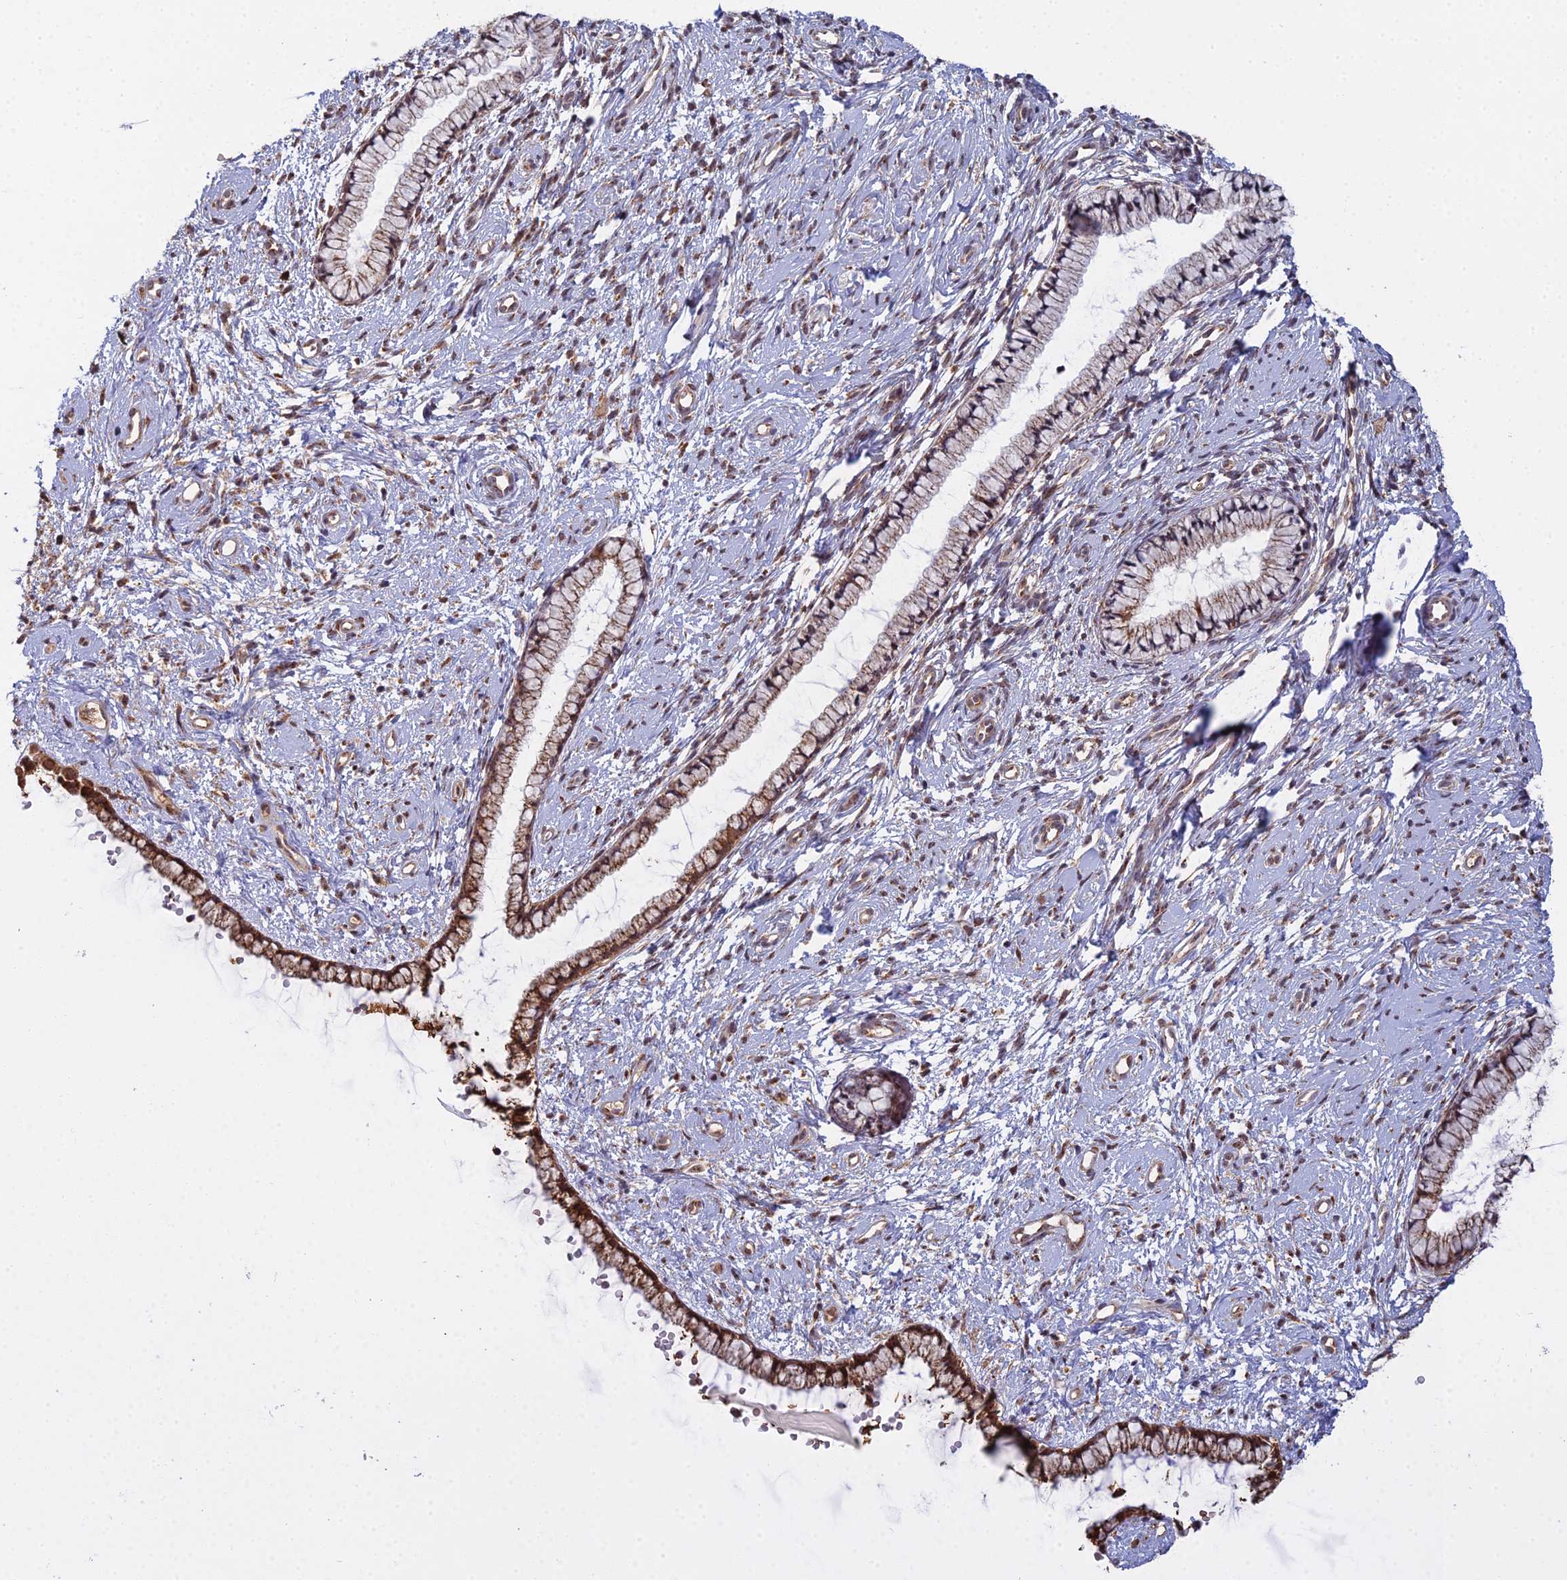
{"staining": {"intensity": "moderate", "quantity": ">75%", "location": "cytoplasmic/membranous,nuclear"}, "tissue": "cervix", "cell_type": "Glandular cells", "image_type": "normal", "snomed": [{"axis": "morphology", "description": "Normal tissue, NOS"}, {"axis": "topography", "description": "Cervix"}], "caption": "An IHC micrograph of unremarkable tissue is shown. Protein staining in brown shows moderate cytoplasmic/membranous,nuclear positivity in cervix within glandular cells.", "gene": "MEOX1", "patient": {"sex": "female", "age": 57}}